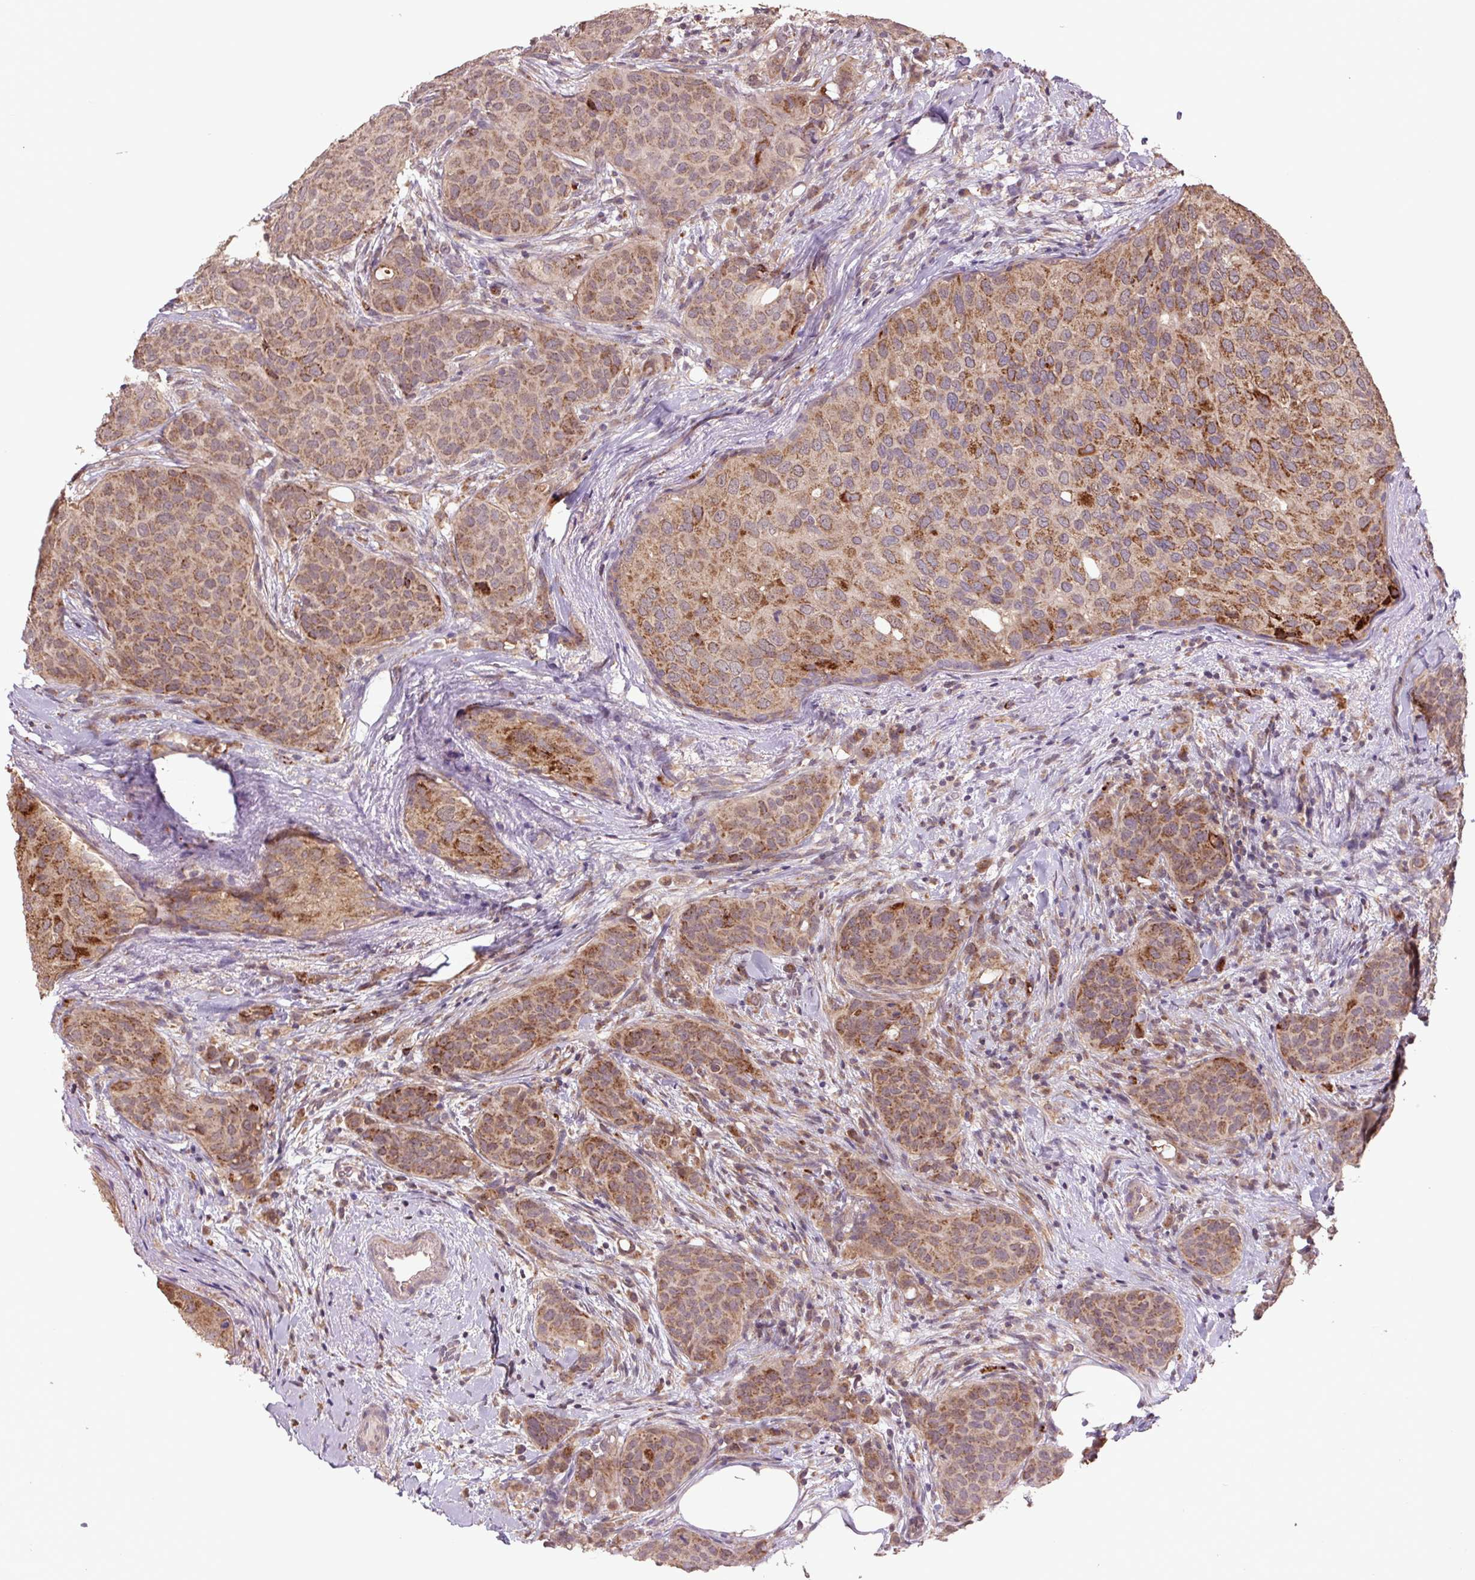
{"staining": {"intensity": "moderate", "quantity": ">75%", "location": "cytoplasmic/membranous"}, "tissue": "breast cancer", "cell_type": "Tumor cells", "image_type": "cancer", "snomed": [{"axis": "morphology", "description": "Duct carcinoma"}, {"axis": "topography", "description": "Breast"}], "caption": "Immunohistochemistry histopathology image of neoplastic tissue: human intraductal carcinoma (breast) stained using immunohistochemistry displays medium levels of moderate protein expression localized specifically in the cytoplasmic/membranous of tumor cells, appearing as a cytoplasmic/membranous brown color.", "gene": "TMEM160", "patient": {"sex": "female", "age": 47}}